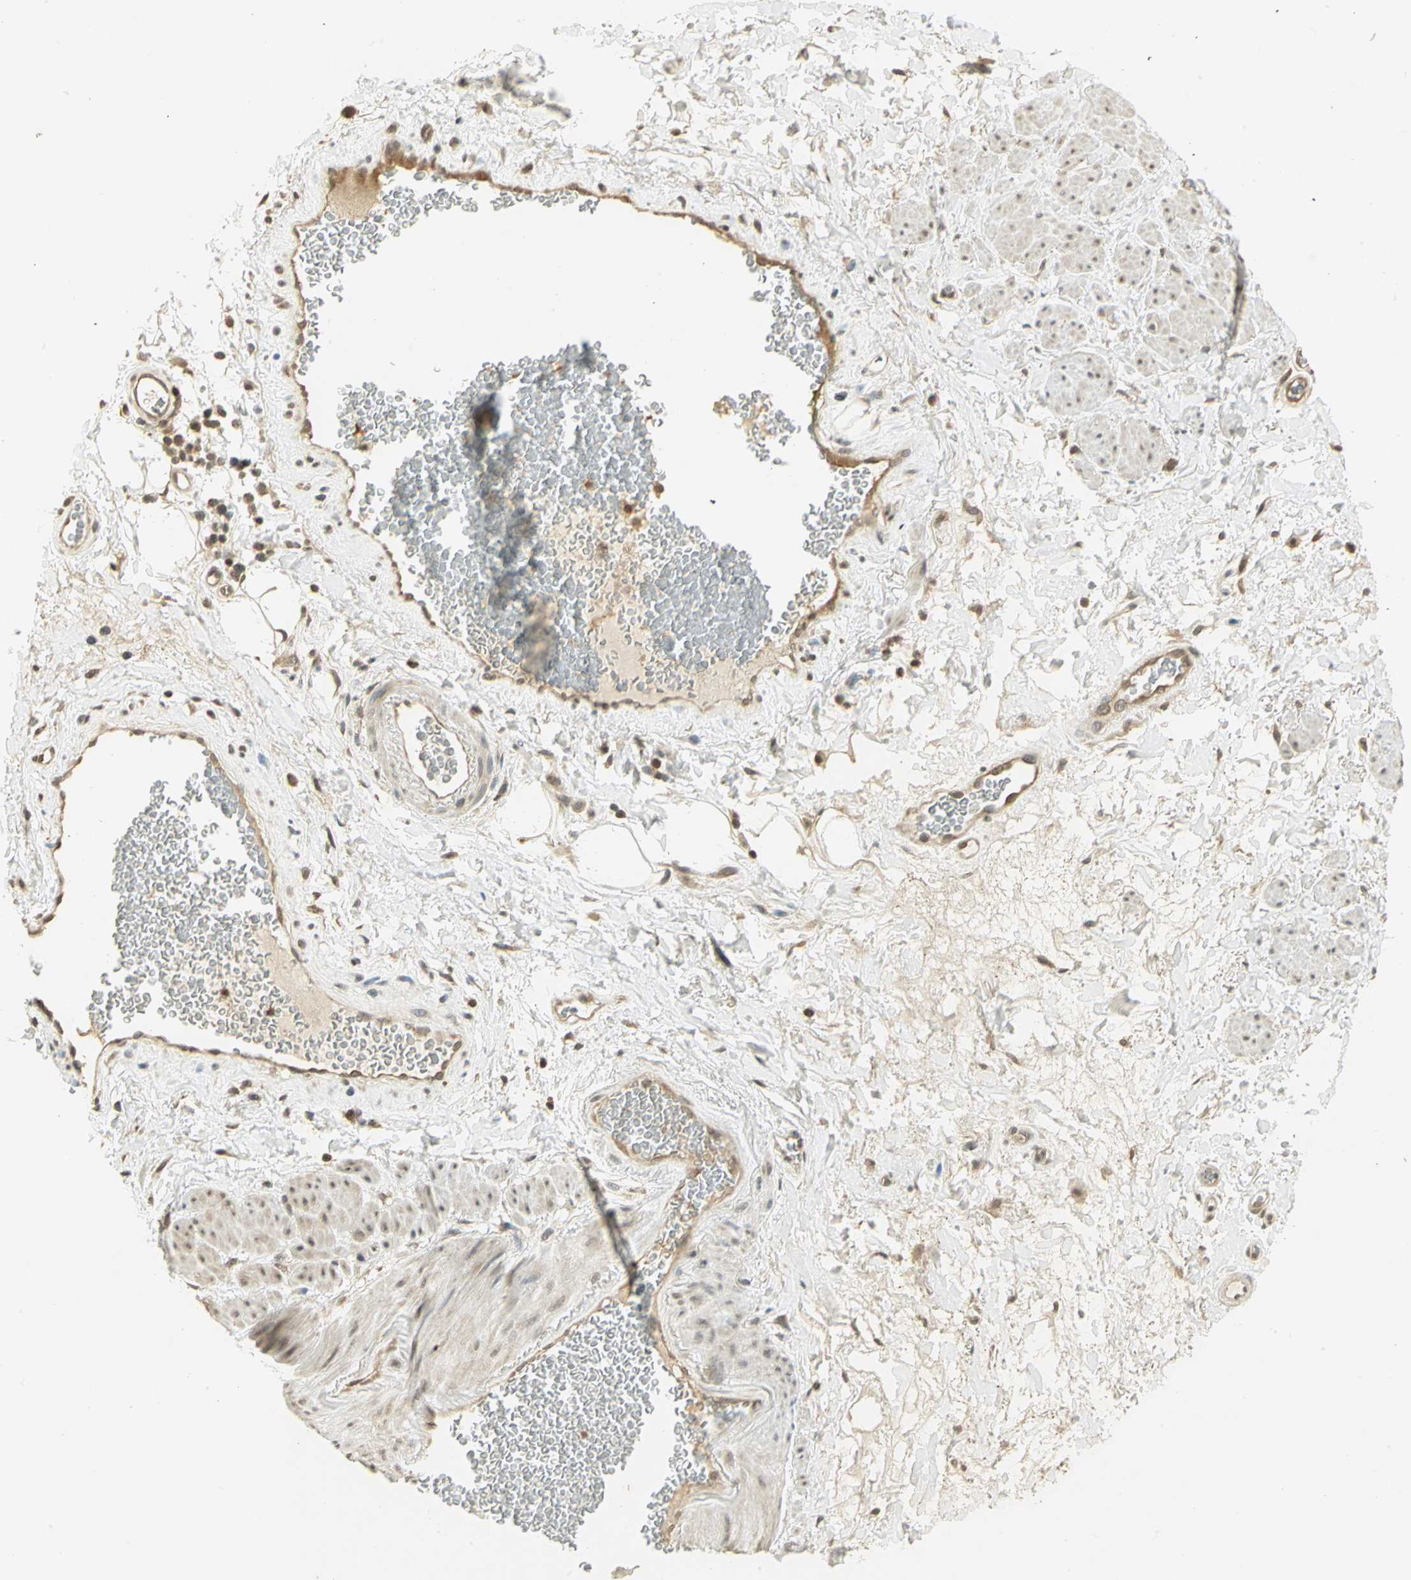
{"staining": {"intensity": "weak", "quantity": ">75%", "location": "cytoplasmic/membranous"}, "tissue": "adipose tissue", "cell_type": "Adipocytes", "image_type": "normal", "snomed": [{"axis": "morphology", "description": "Normal tissue, NOS"}, {"axis": "topography", "description": "Soft tissue"}, {"axis": "topography", "description": "Peripheral nerve tissue"}], "caption": "Adipose tissue stained for a protein demonstrates weak cytoplasmic/membranous positivity in adipocytes.", "gene": "CDC34", "patient": {"sex": "female", "age": 71}}